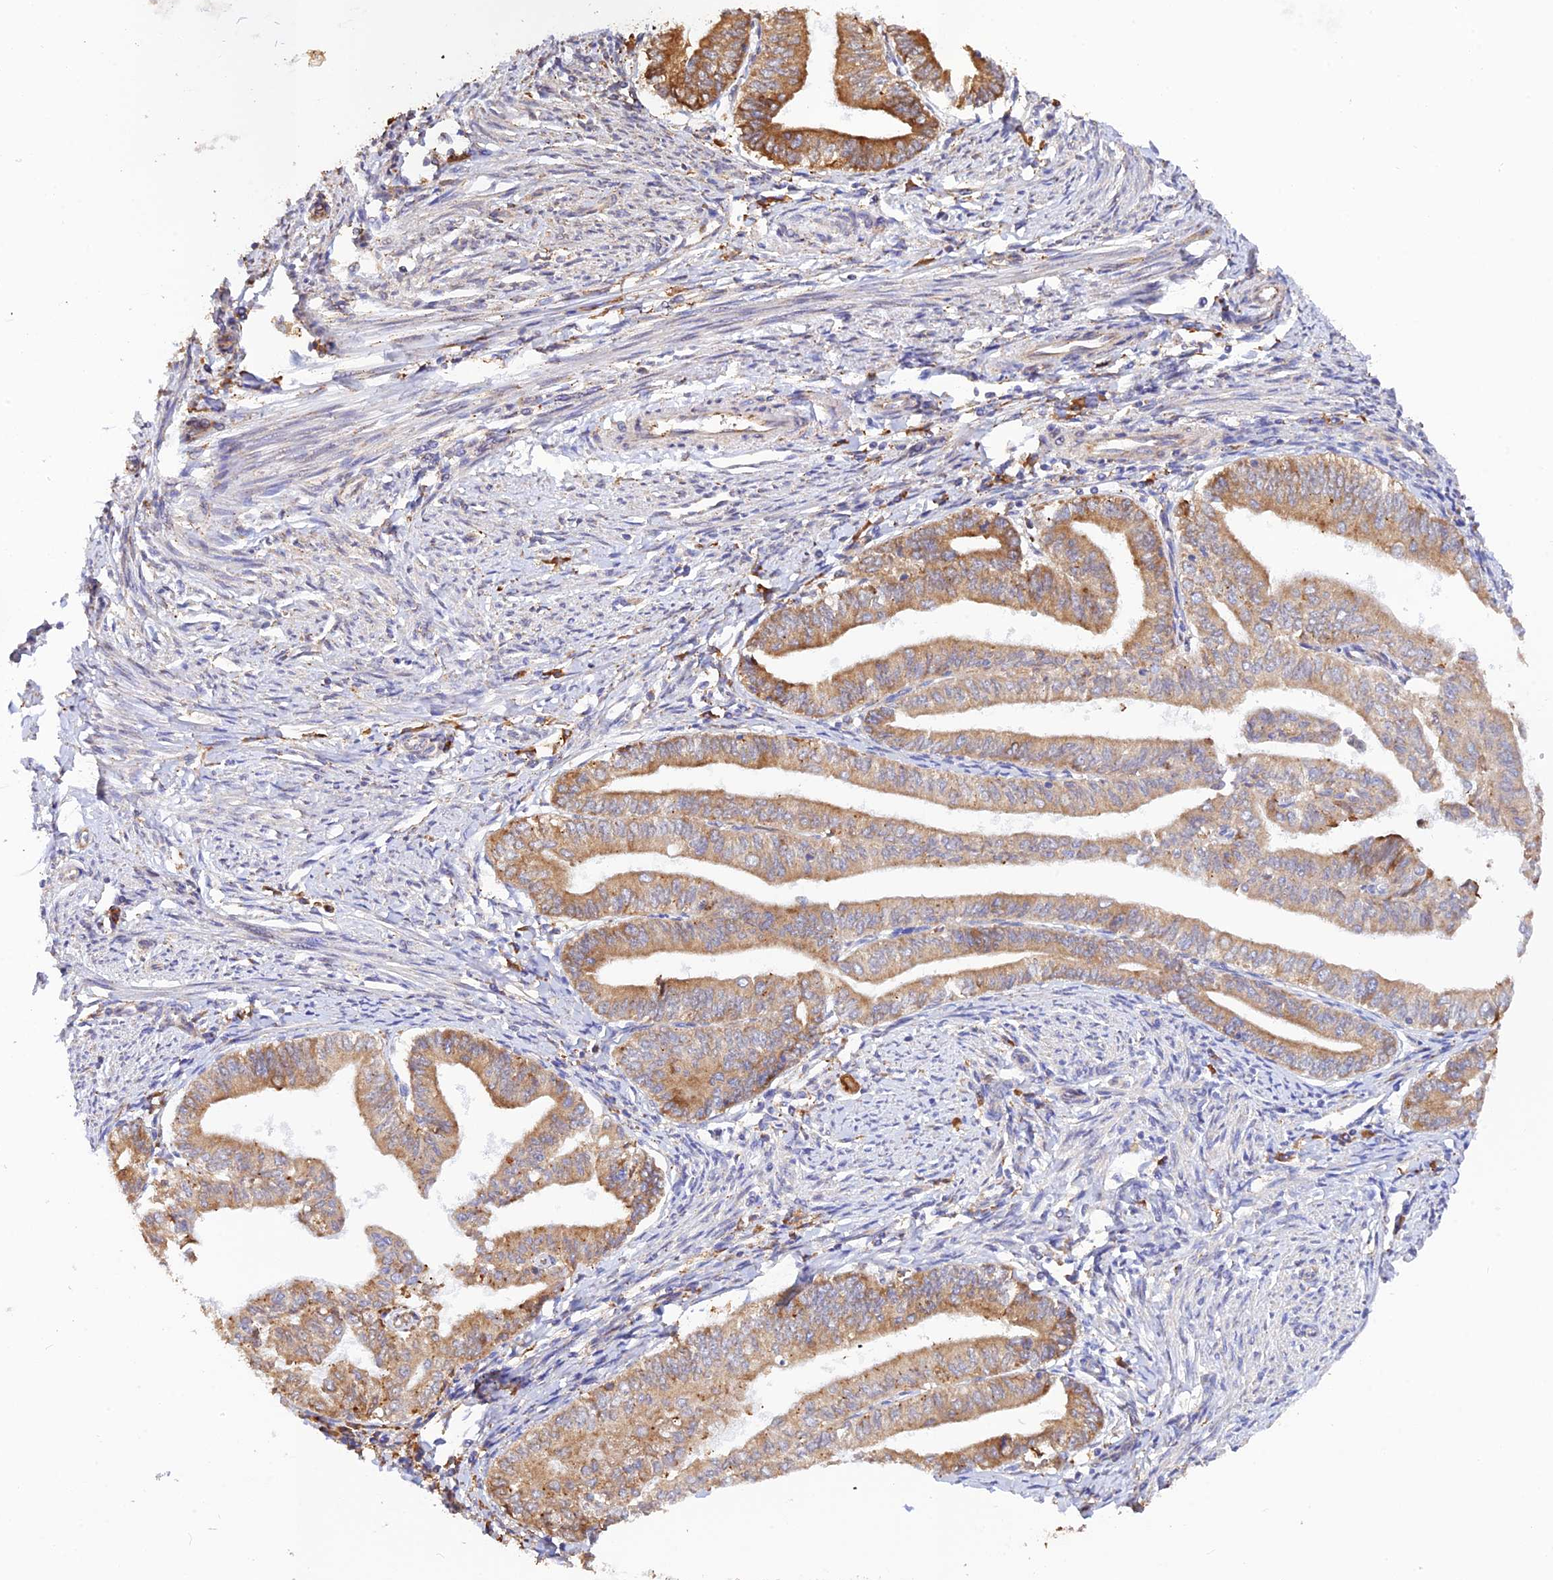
{"staining": {"intensity": "moderate", "quantity": ">75%", "location": "cytoplasmic/membranous"}, "tissue": "endometrial cancer", "cell_type": "Tumor cells", "image_type": "cancer", "snomed": [{"axis": "morphology", "description": "Adenocarcinoma, NOS"}, {"axis": "topography", "description": "Endometrium"}], "caption": "A brown stain highlights moderate cytoplasmic/membranous positivity of a protein in adenocarcinoma (endometrial) tumor cells.", "gene": "RPL5", "patient": {"sex": "female", "age": 66}}